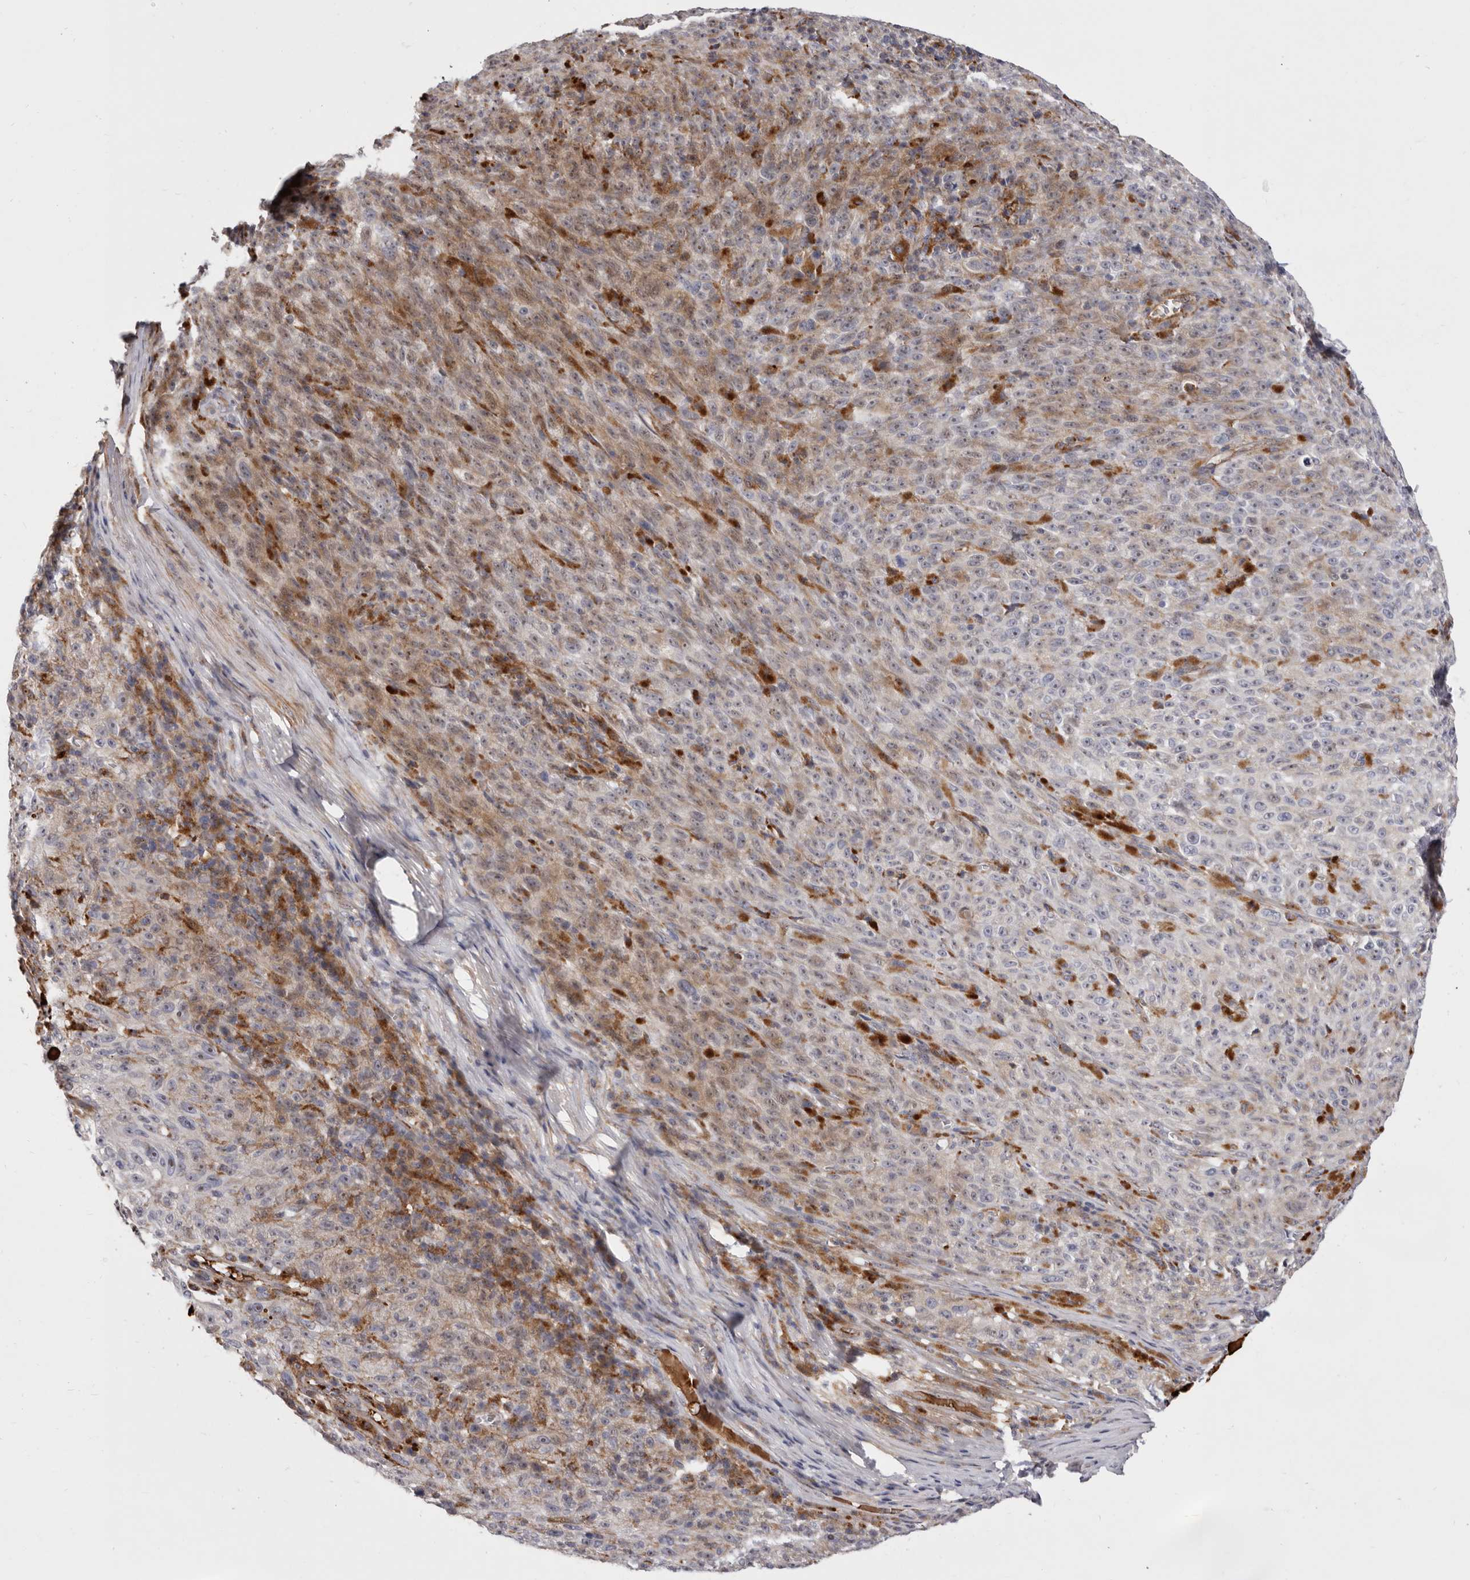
{"staining": {"intensity": "negative", "quantity": "none", "location": "none"}, "tissue": "melanoma", "cell_type": "Tumor cells", "image_type": "cancer", "snomed": [{"axis": "morphology", "description": "Malignant melanoma, NOS"}, {"axis": "topography", "description": "Skin"}], "caption": "Melanoma was stained to show a protein in brown. There is no significant staining in tumor cells.", "gene": "NUBPL", "patient": {"sex": "female", "age": 82}}